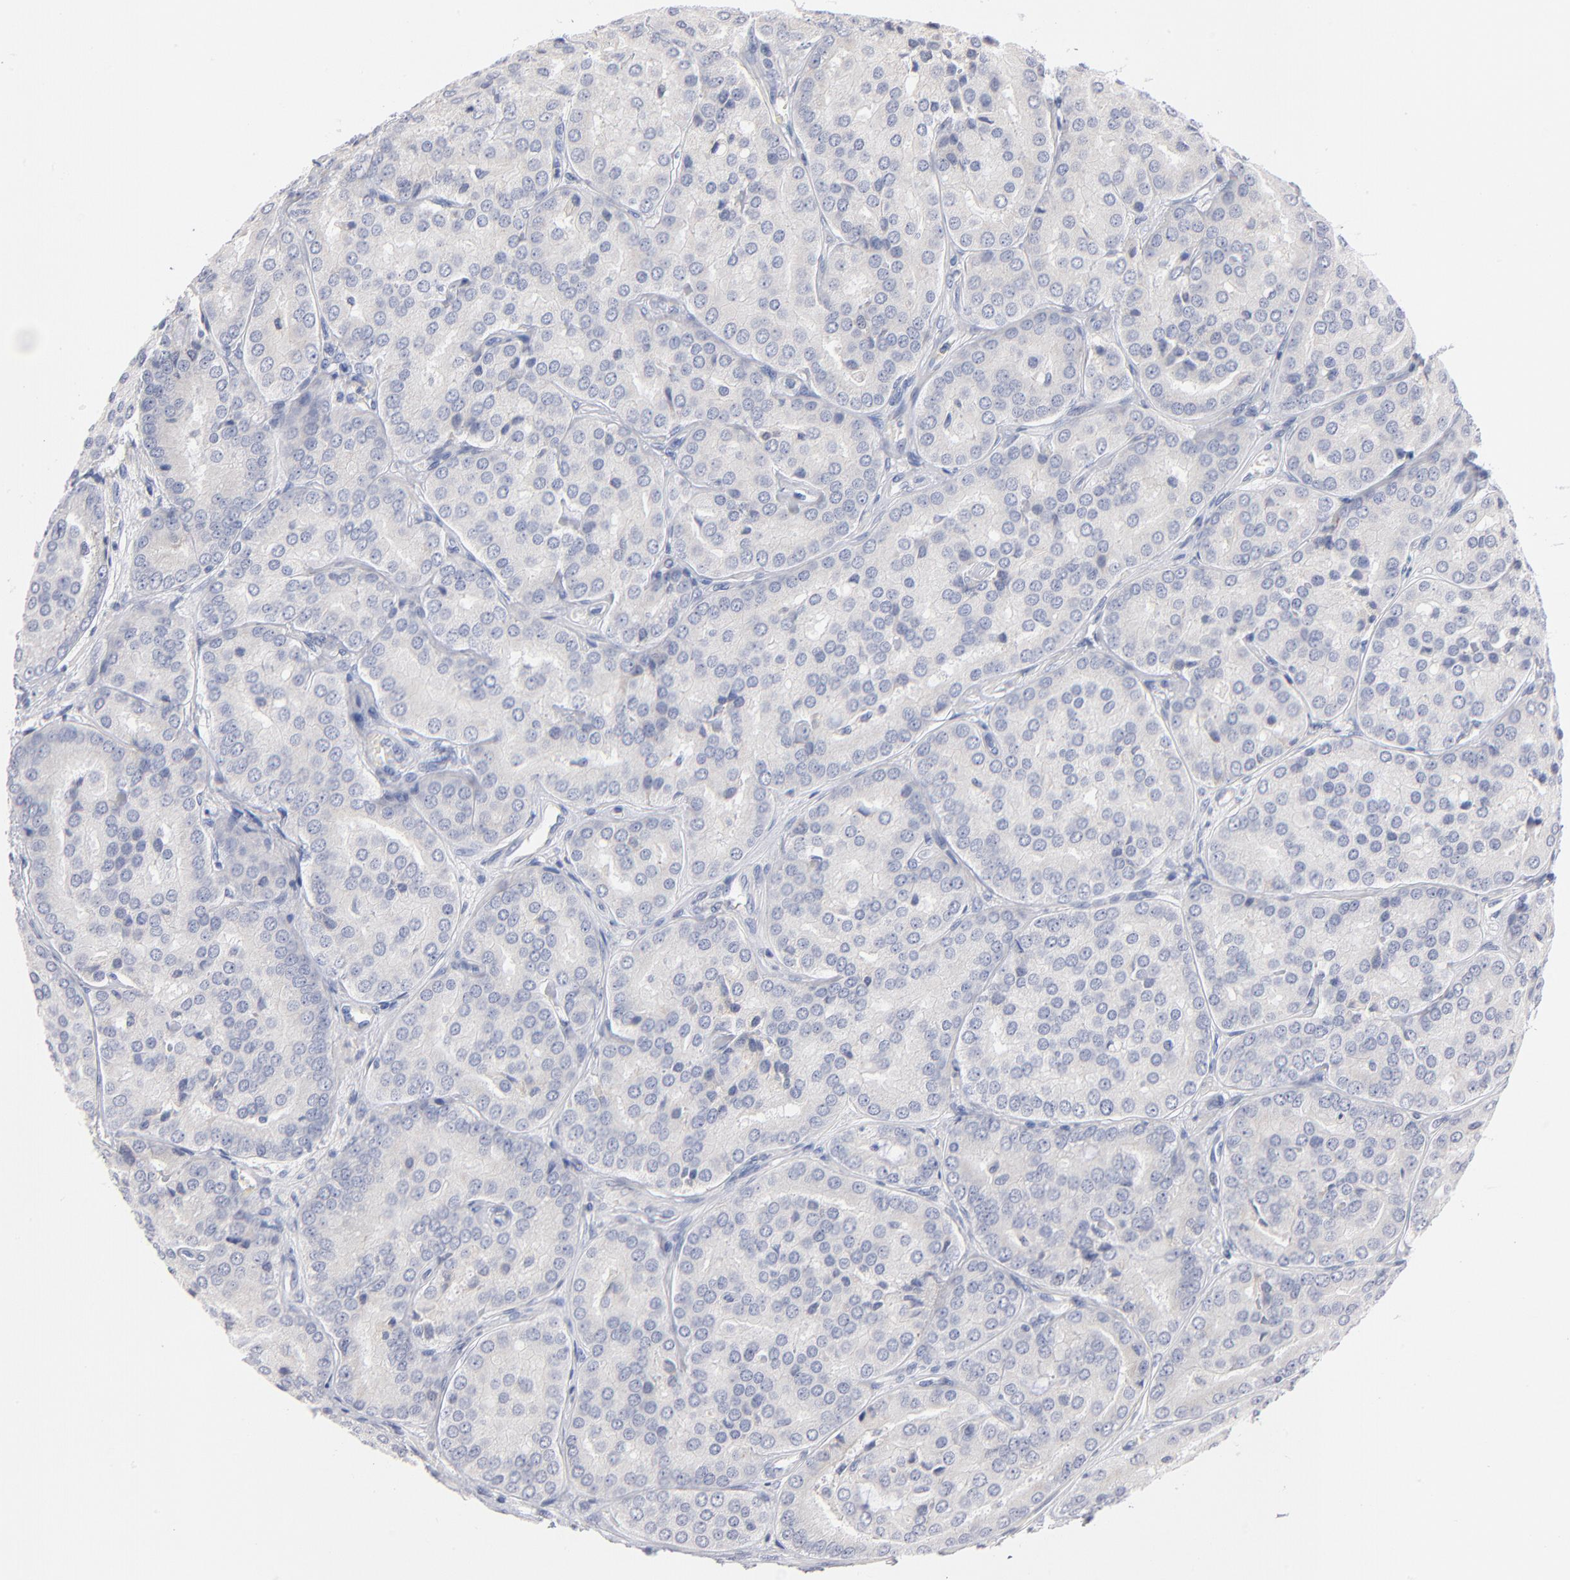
{"staining": {"intensity": "negative", "quantity": "none", "location": "none"}, "tissue": "prostate cancer", "cell_type": "Tumor cells", "image_type": "cancer", "snomed": [{"axis": "morphology", "description": "Adenocarcinoma, High grade"}, {"axis": "topography", "description": "Prostate"}], "caption": "There is no significant expression in tumor cells of prostate high-grade adenocarcinoma.", "gene": "F12", "patient": {"sex": "male", "age": 64}}